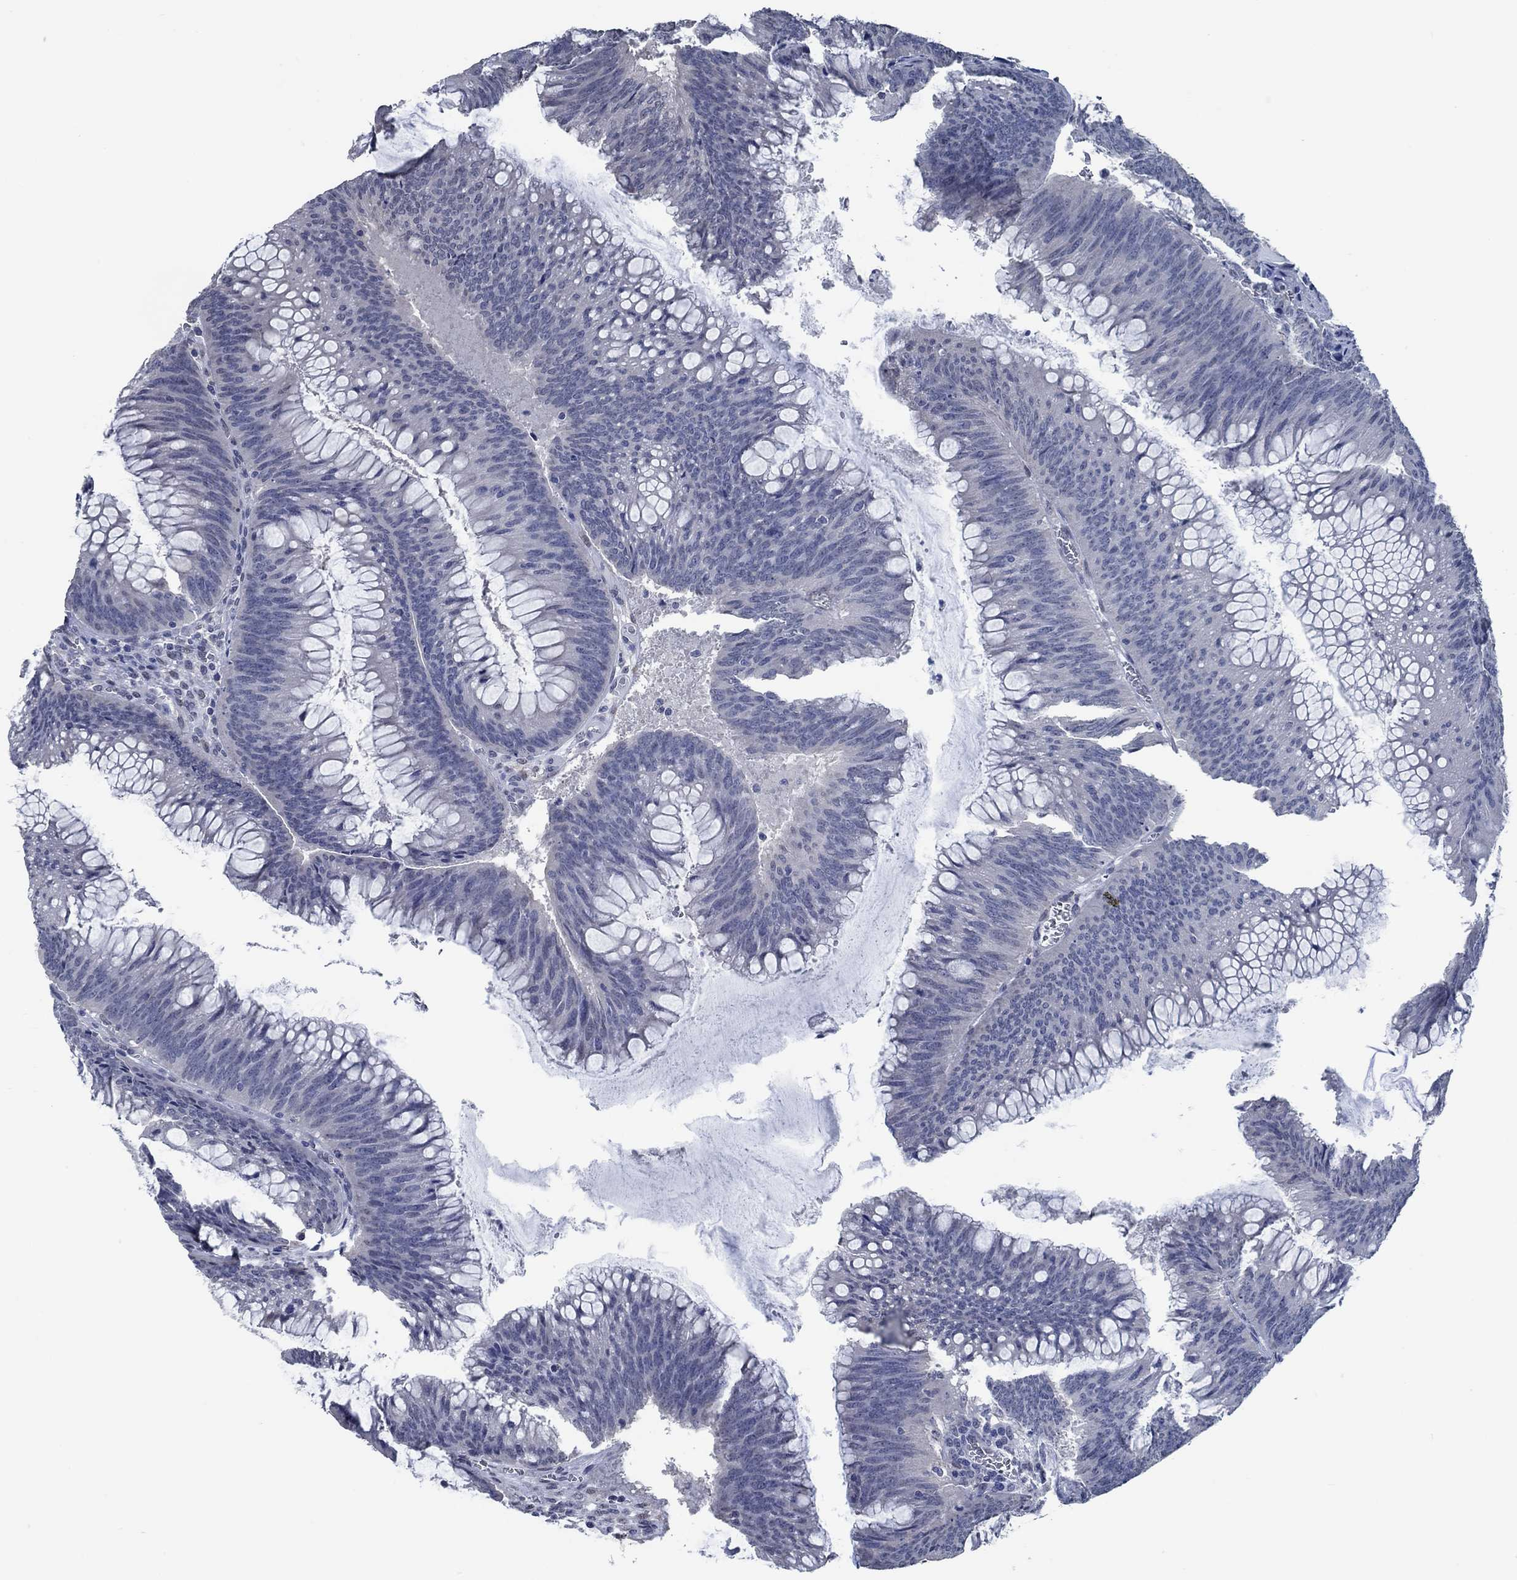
{"staining": {"intensity": "negative", "quantity": "none", "location": "none"}, "tissue": "colorectal cancer", "cell_type": "Tumor cells", "image_type": "cancer", "snomed": [{"axis": "morphology", "description": "Adenocarcinoma, NOS"}, {"axis": "topography", "description": "Rectum"}], "caption": "Tumor cells are negative for brown protein staining in adenocarcinoma (colorectal).", "gene": "OBSCN", "patient": {"sex": "female", "age": 72}}